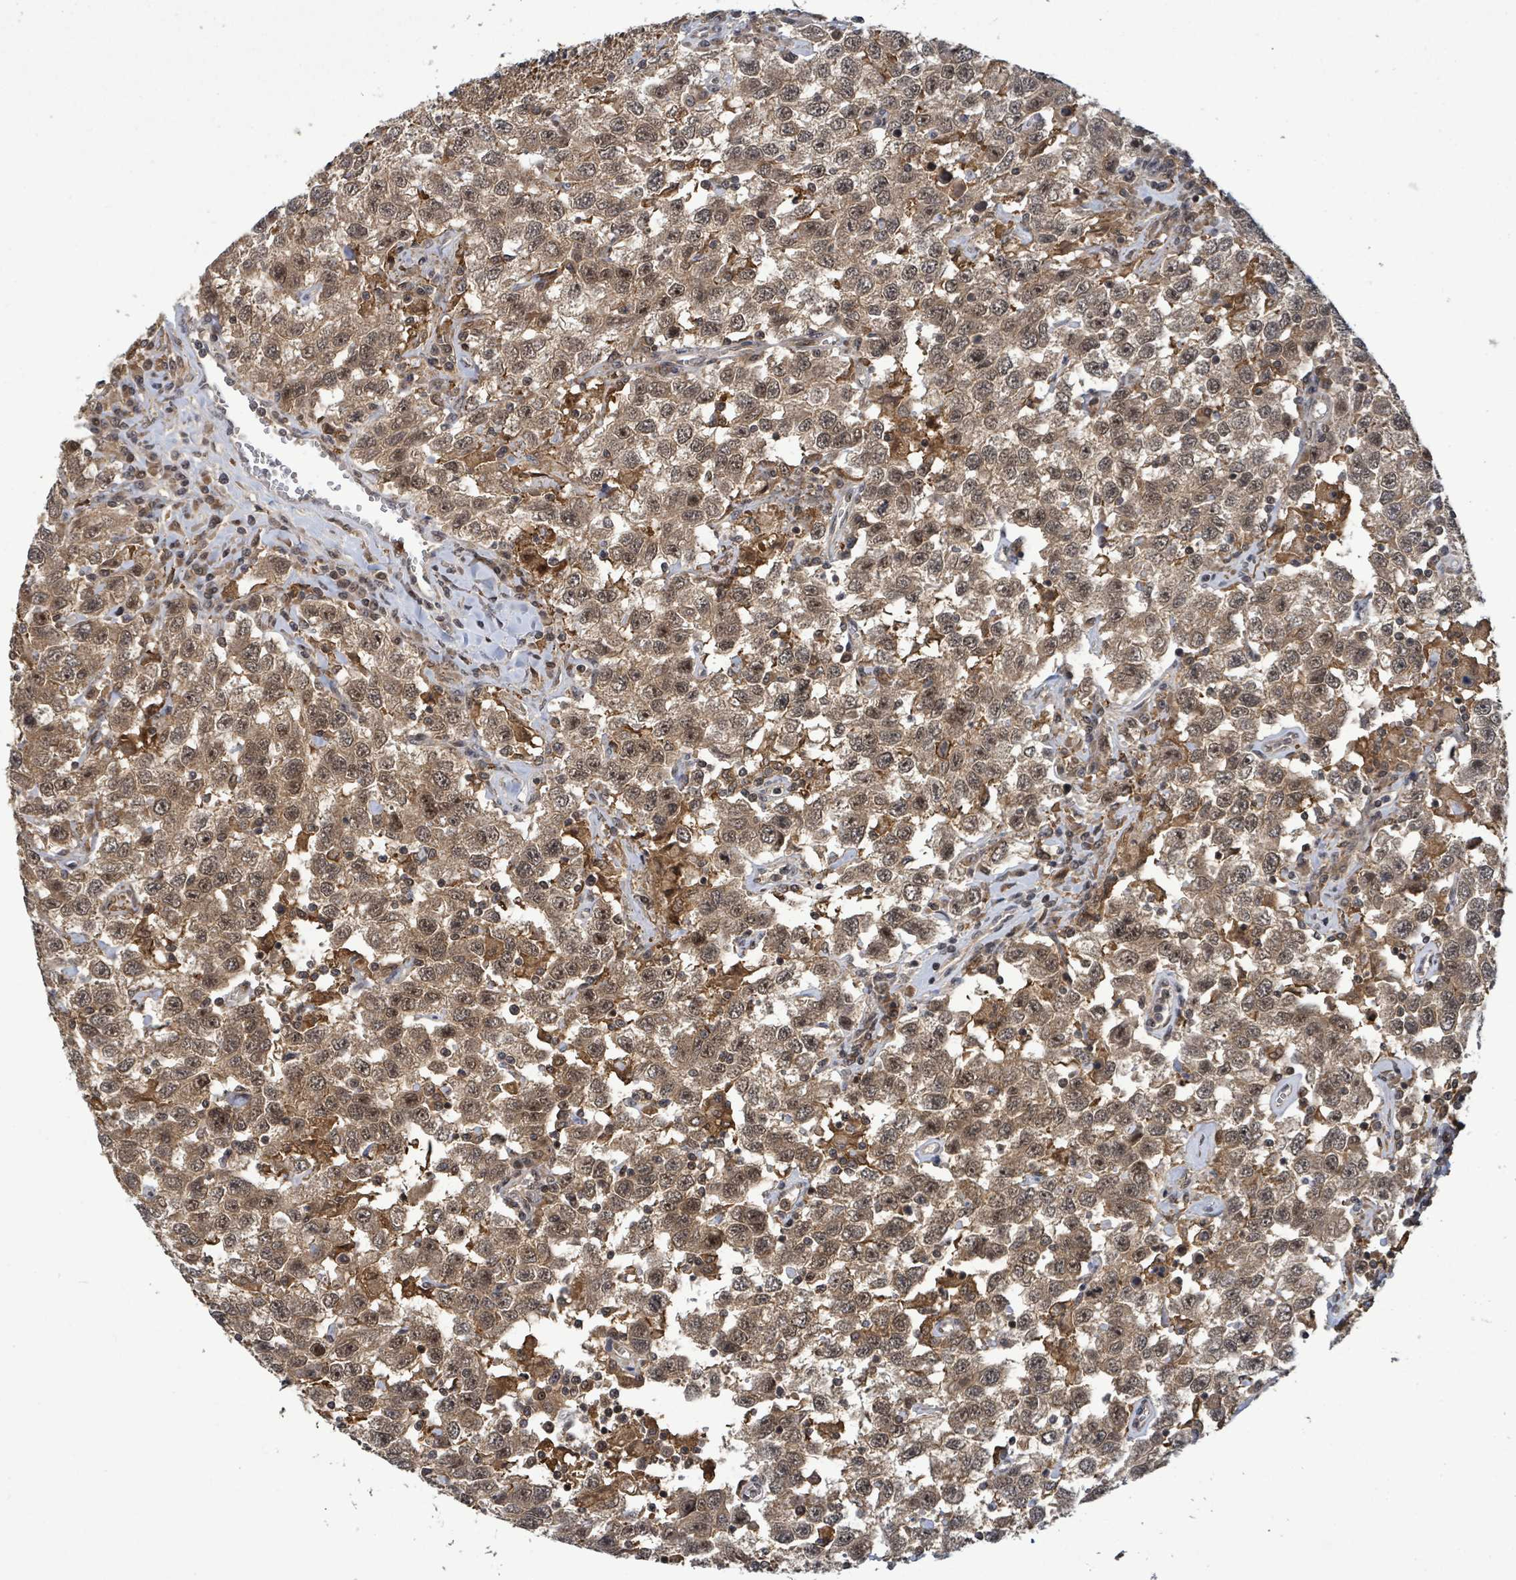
{"staining": {"intensity": "moderate", "quantity": ">75%", "location": "cytoplasmic/membranous,nuclear"}, "tissue": "testis cancer", "cell_type": "Tumor cells", "image_type": "cancer", "snomed": [{"axis": "morphology", "description": "Seminoma, NOS"}, {"axis": "topography", "description": "Testis"}], "caption": "Tumor cells show medium levels of moderate cytoplasmic/membranous and nuclear staining in approximately >75% of cells in human seminoma (testis).", "gene": "FBXO6", "patient": {"sex": "male", "age": 41}}